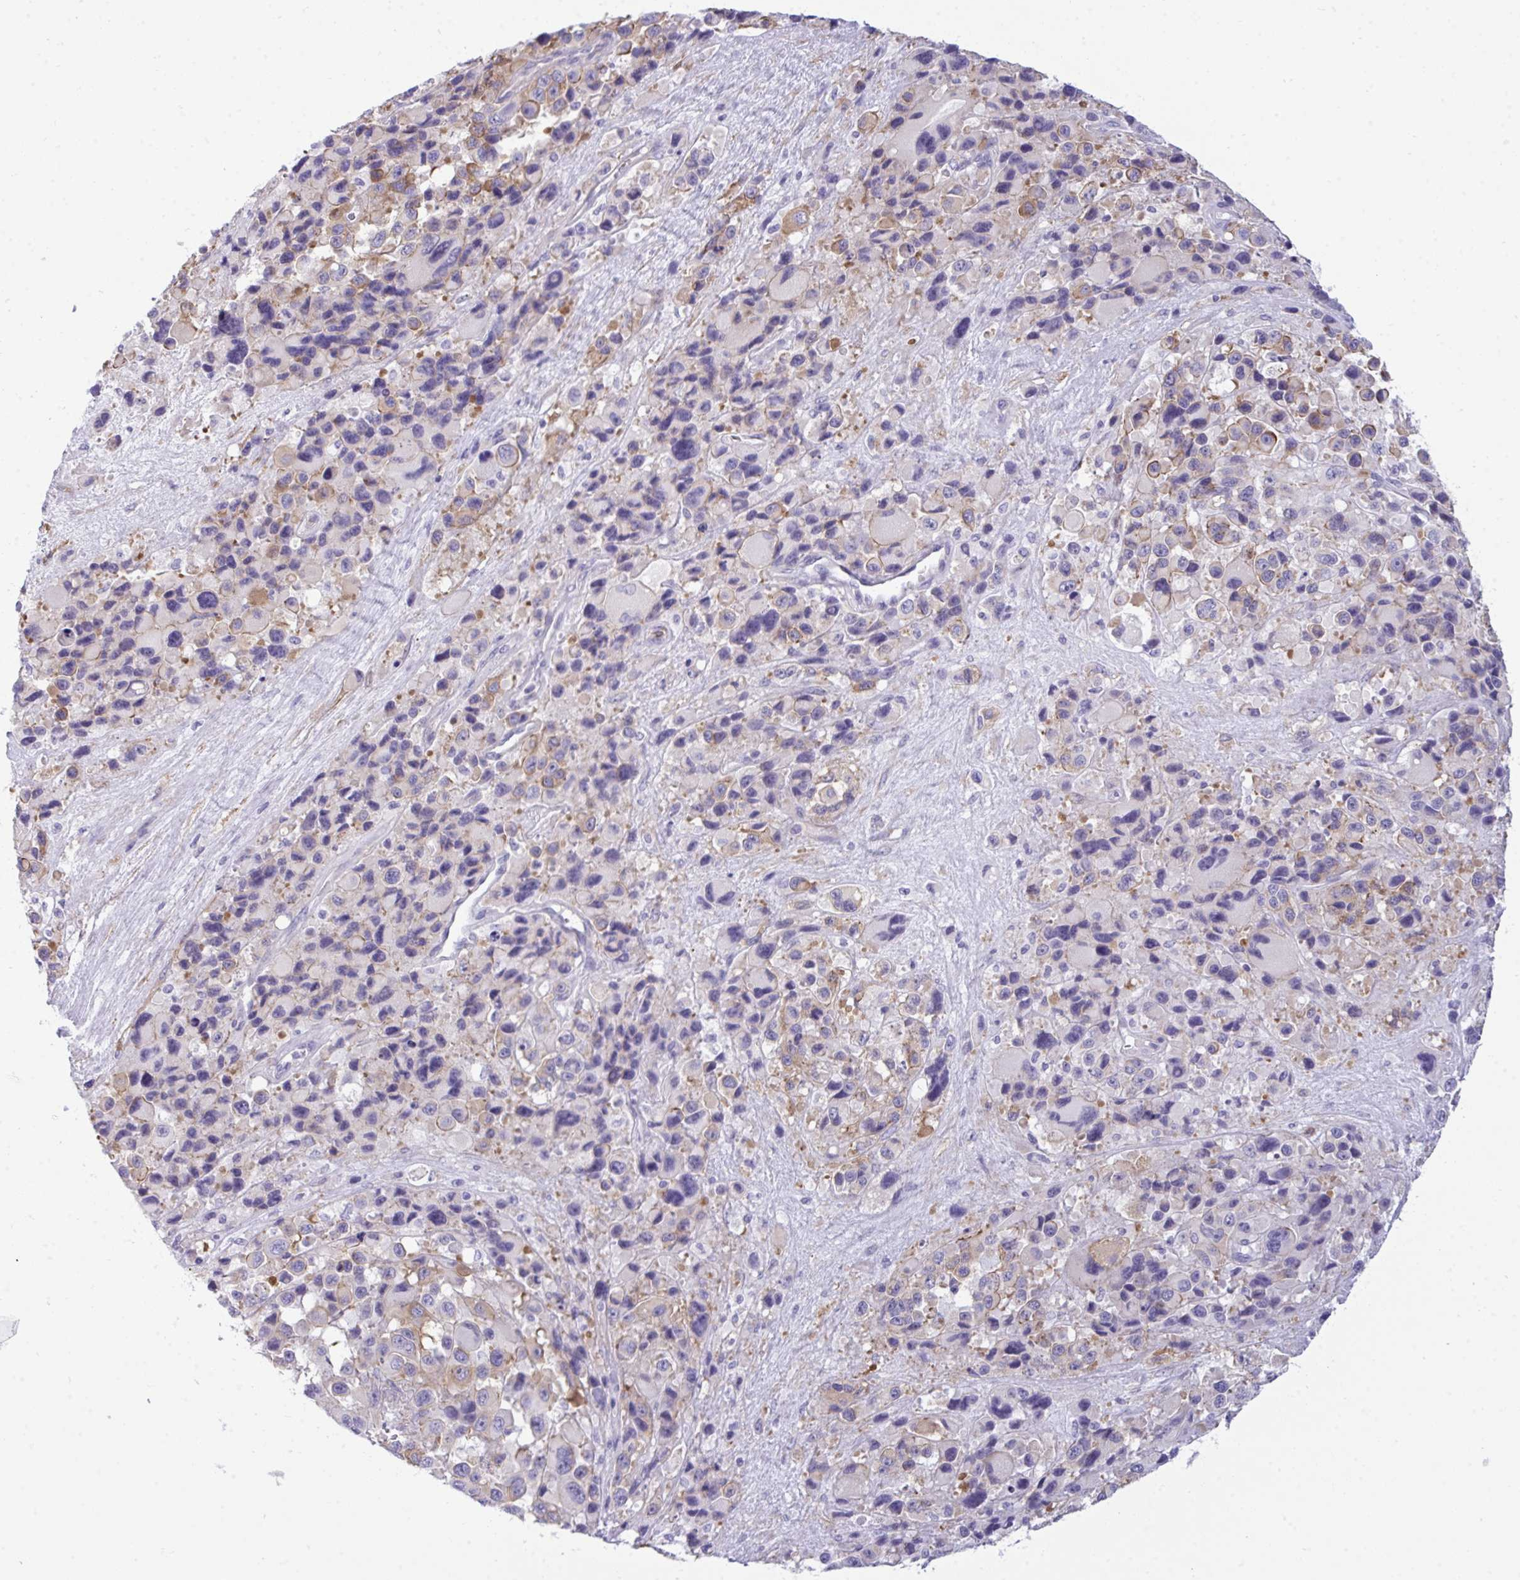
{"staining": {"intensity": "moderate", "quantity": "<25%", "location": "cytoplasmic/membranous"}, "tissue": "melanoma", "cell_type": "Tumor cells", "image_type": "cancer", "snomed": [{"axis": "morphology", "description": "Malignant melanoma, Metastatic site"}, {"axis": "topography", "description": "Lymph node"}], "caption": "Human malignant melanoma (metastatic site) stained for a protein (brown) exhibits moderate cytoplasmic/membranous positive positivity in about <25% of tumor cells.", "gene": "MYH10", "patient": {"sex": "female", "age": 65}}